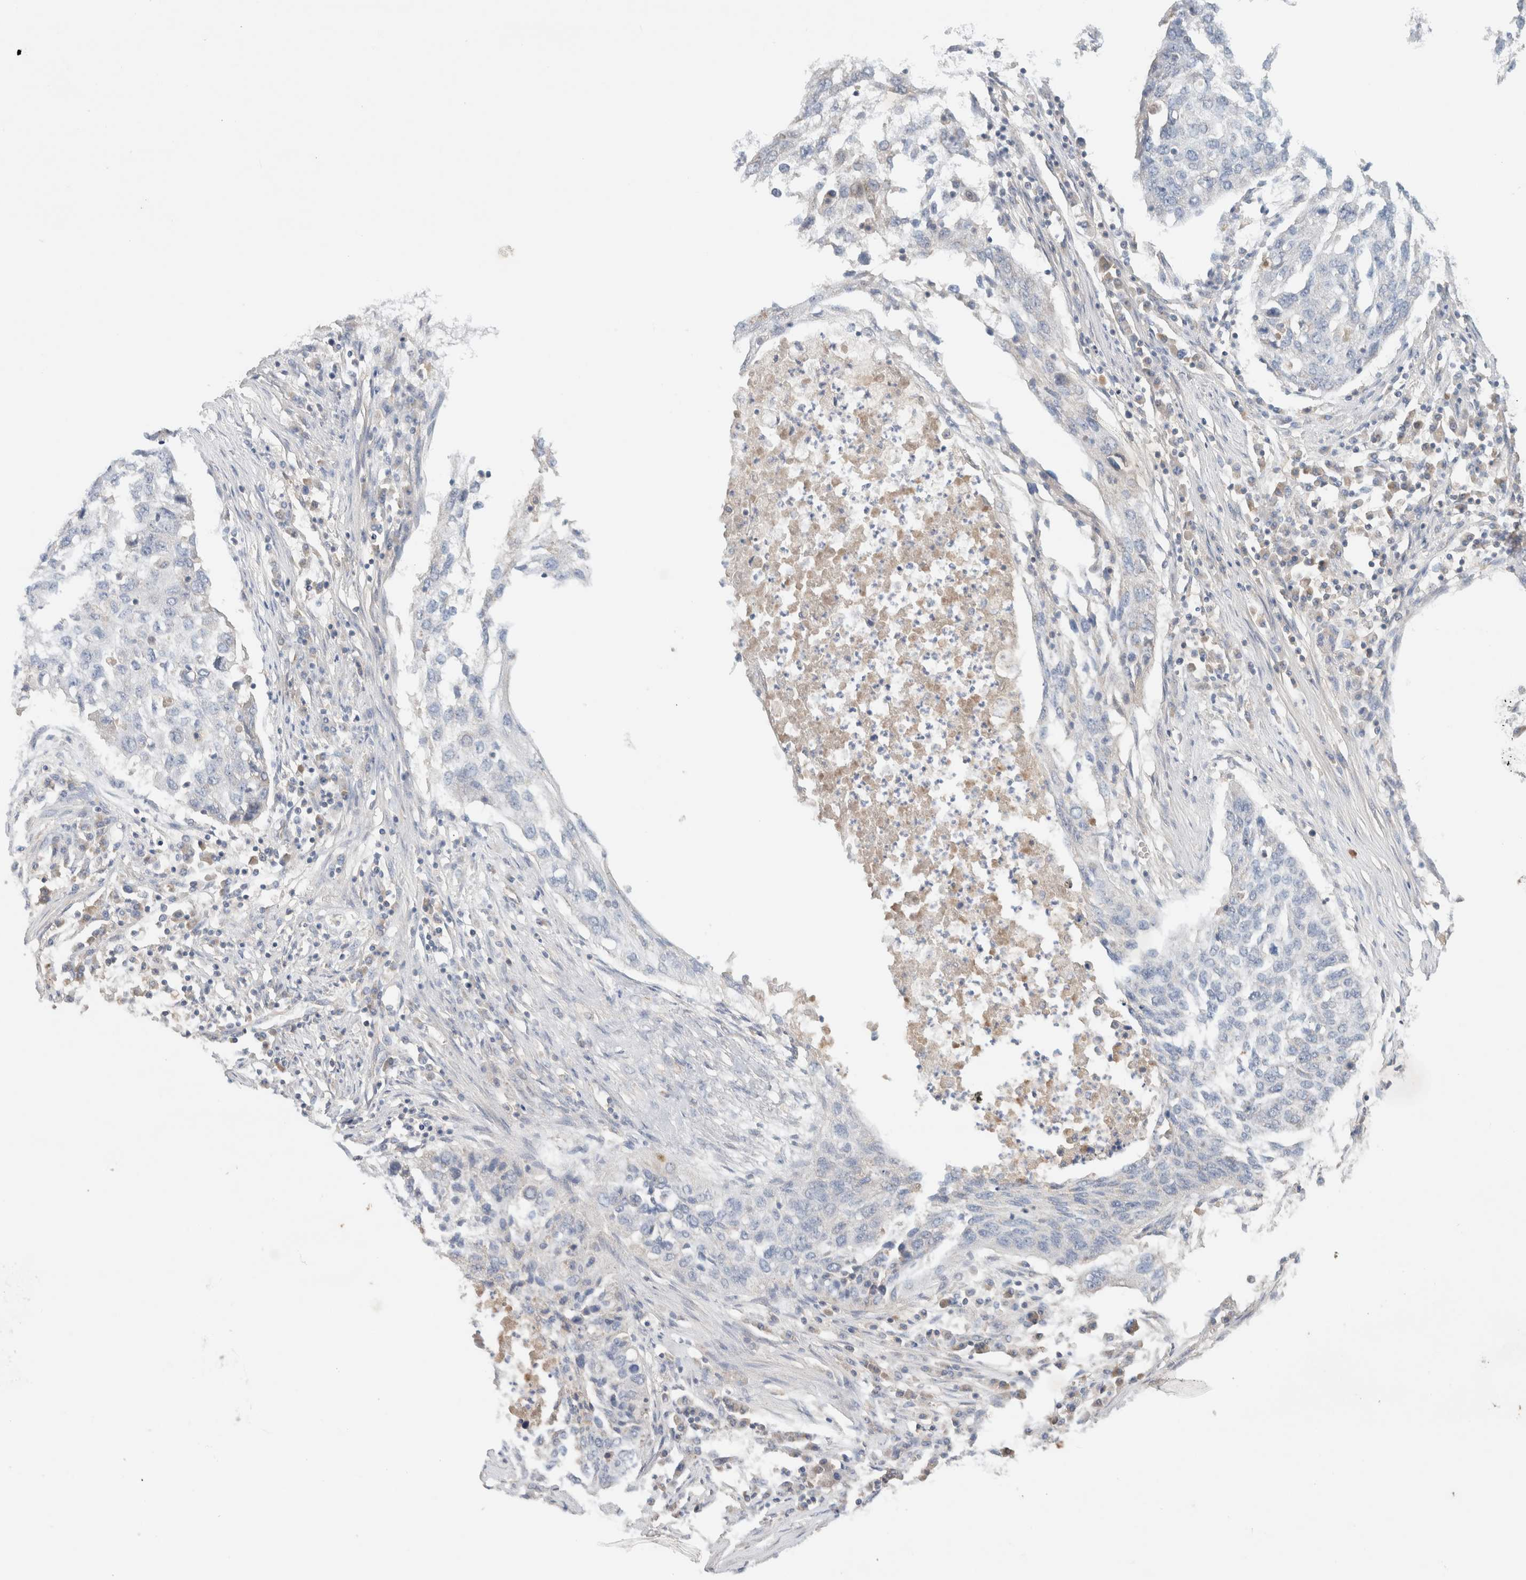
{"staining": {"intensity": "negative", "quantity": "none", "location": "none"}, "tissue": "lung cancer", "cell_type": "Tumor cells", "image_type": "cancer", "snomed": [{"axis": "morphology", "description": "Squamous cell carcinoma, NOS"}, {"axis": "topography", "description": "Lung"}], "caption": "The histopathology image reveals no significant positivity in tumor cells of lung cancer (squamous cell carcinoma).", "gene": "MRM3", "patient": {"sex": "female", "age": 63}}